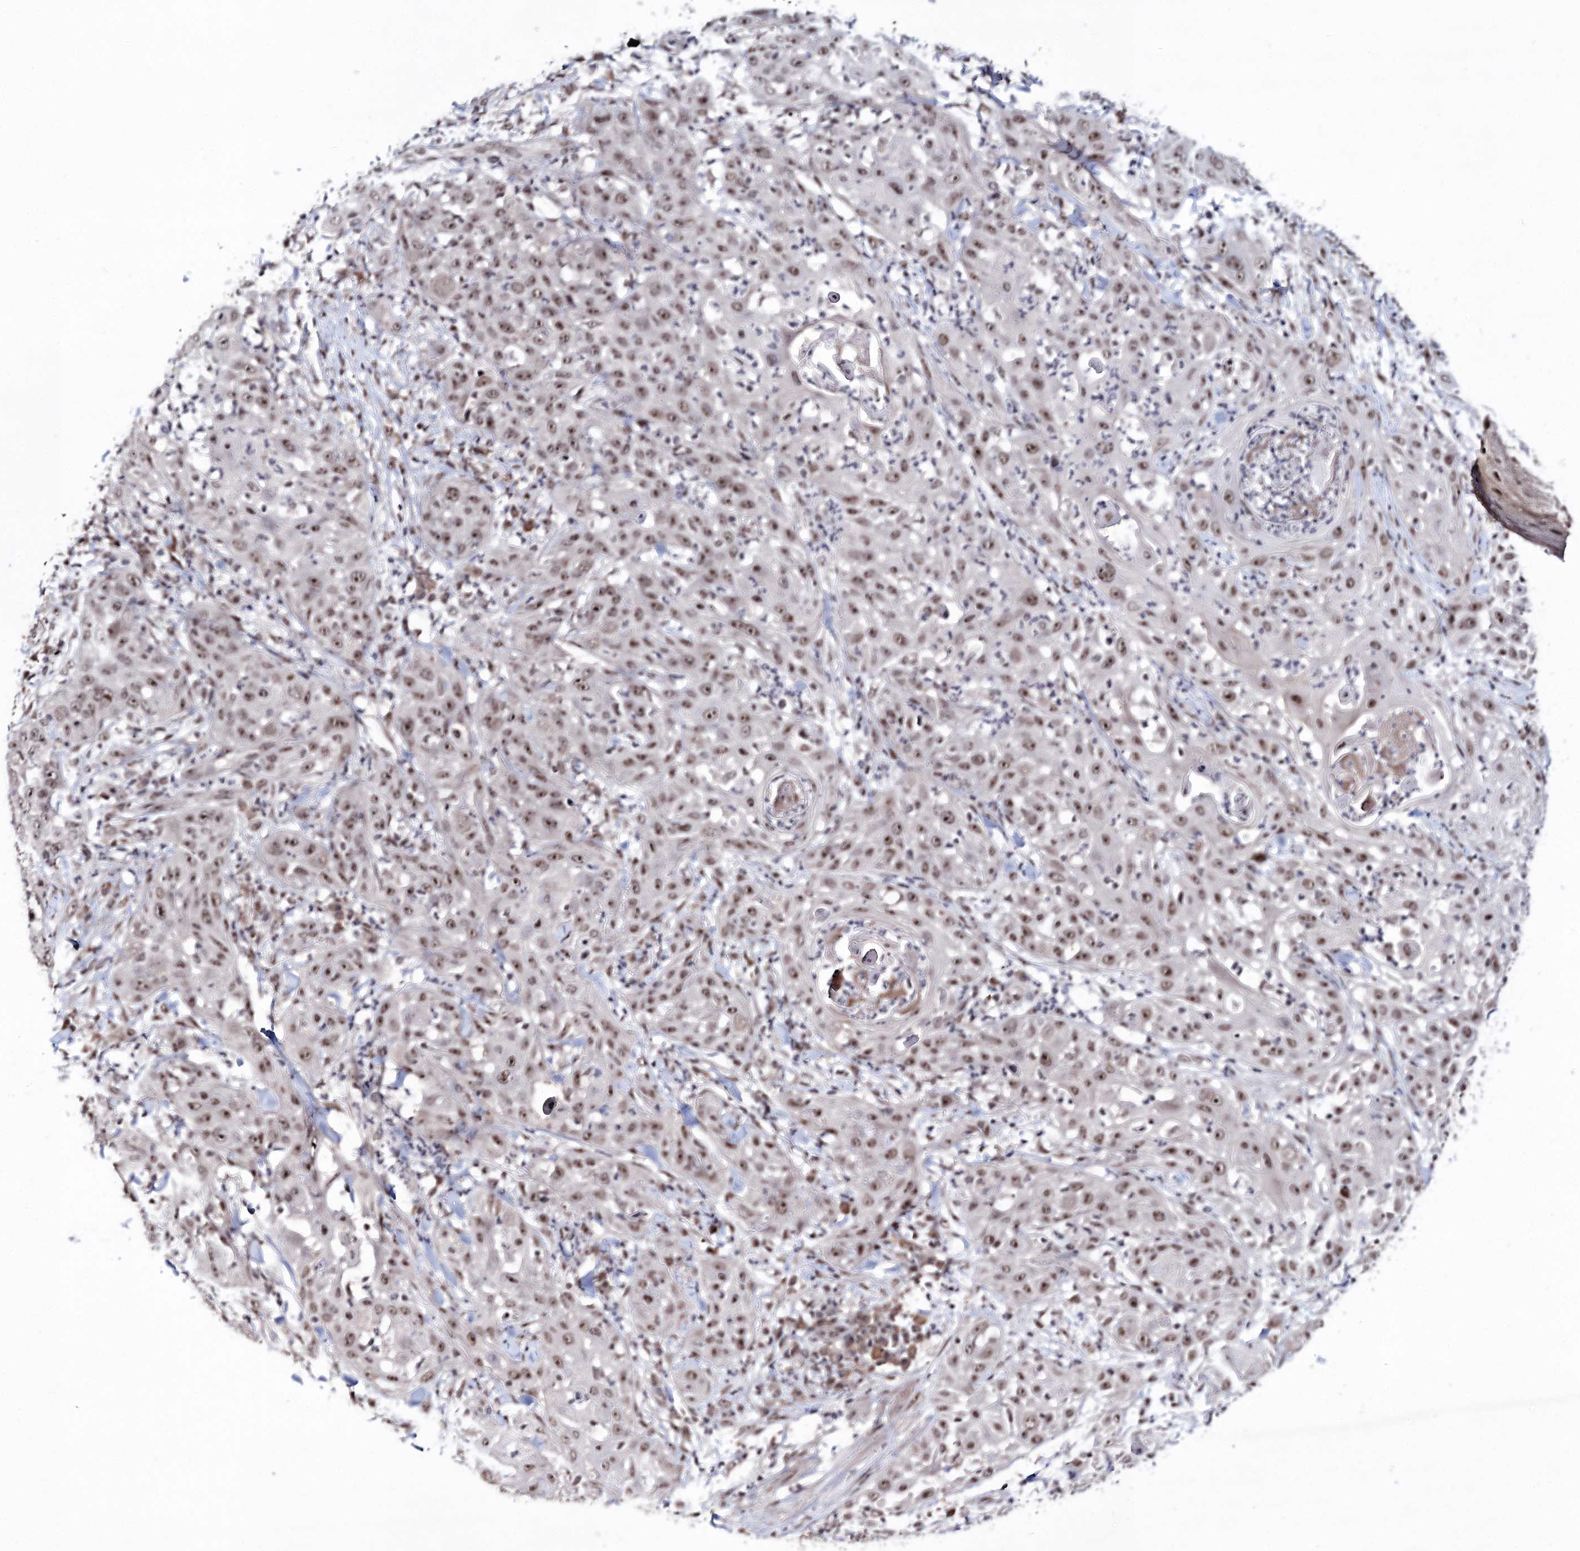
{"staining": {"intensity": "moderate", "quantity": ">75%", "location": "nuclear"}, "tissue": "skin cancer", "cell_type": "Tumor cells", "image_type": "cancer", "snomed": [{"axis": "morphology", "description": "Squamous cell carcinoma, NOS"}, {"axis": "topography", "description": "Skin"}], "caption": "Immunohistochemistry (IHC) (DAB (3,3'-diaminobenzidine)) staining of skin squamous cell carcinoma demonstrates moderate nuclear protein staining in about >75% of tumor cells.", "gene": "VGLL4", "patient": {"sex": "female", "age": 44}}